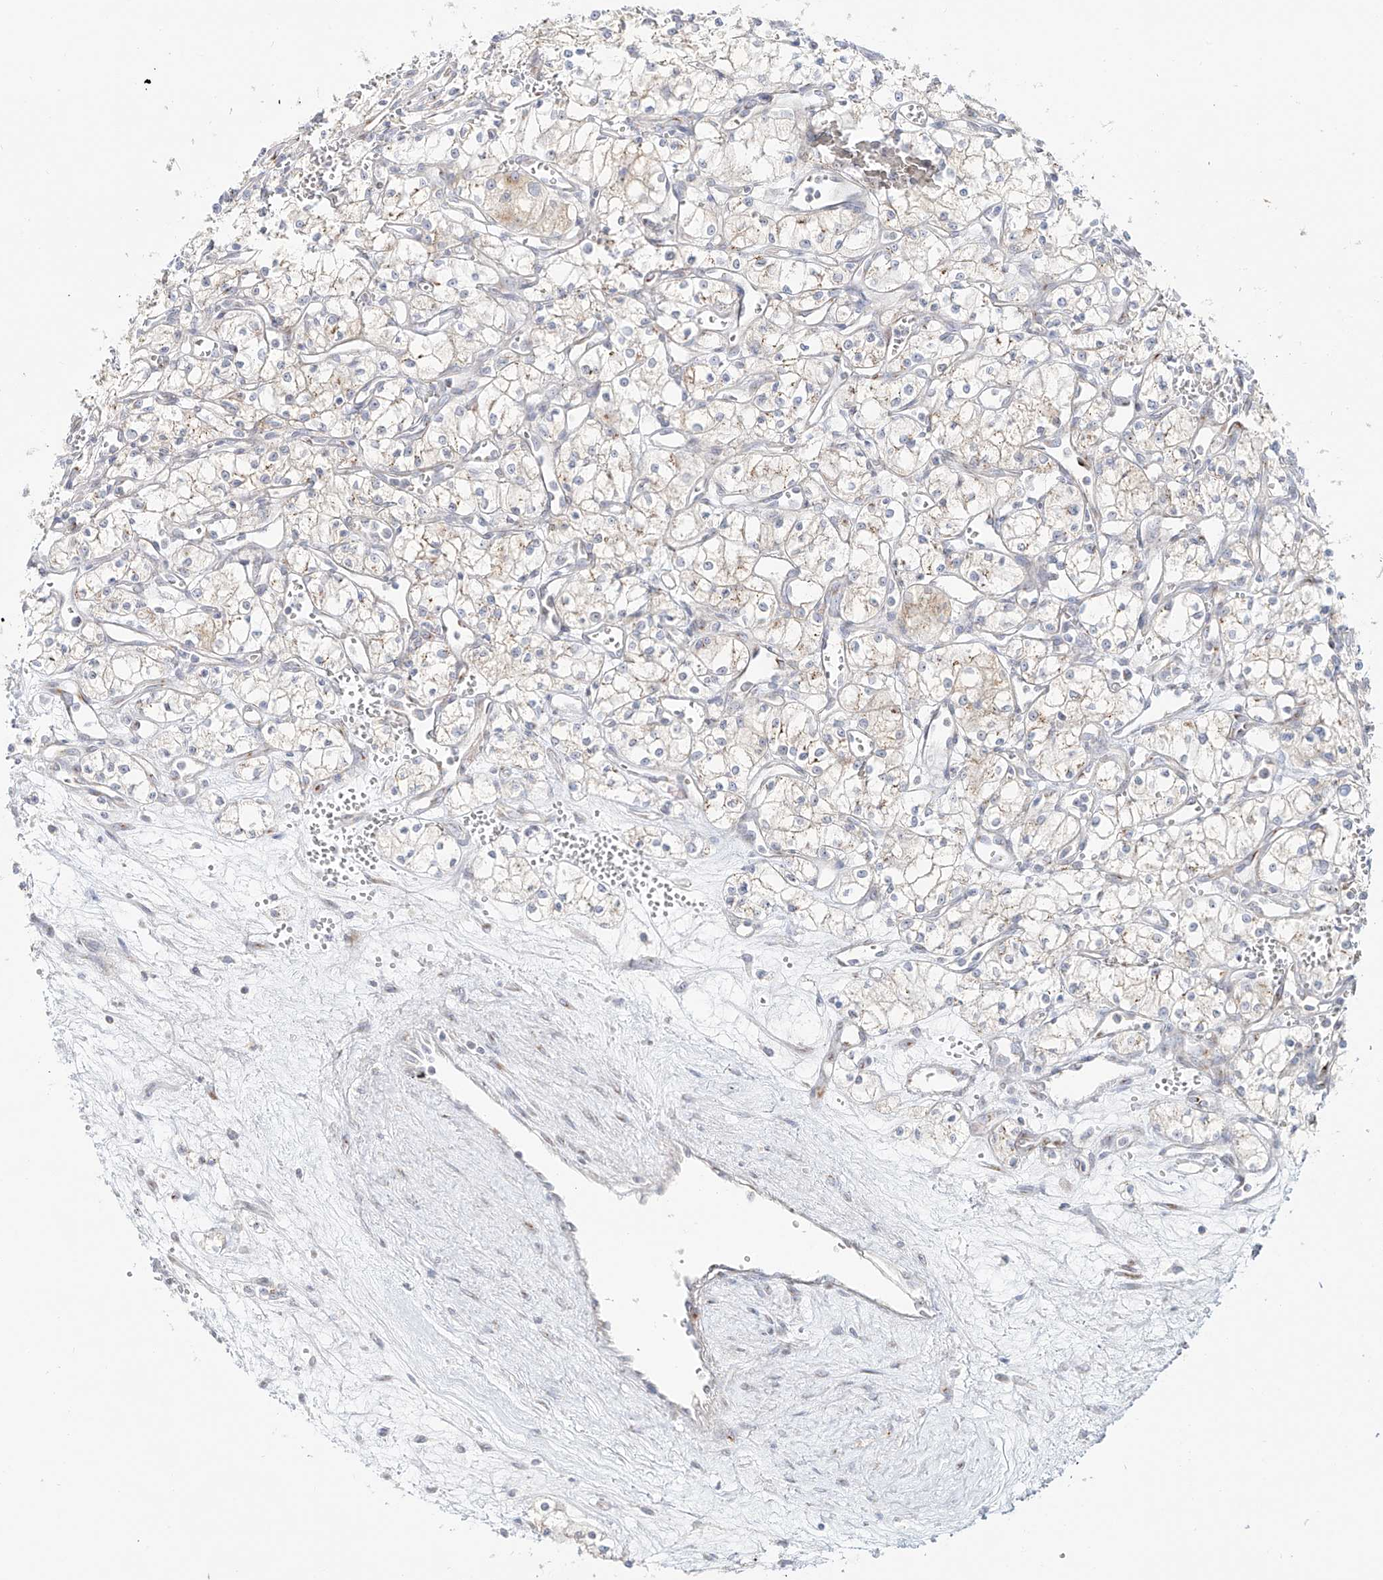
{"staining": {"intensity": "negative", "quantity": "none", "location": "none"}, "tissue": "renal cancer", "cell_type": "Tumor cells", "image_type": "cancer", "snomed": [{"axis": "morphology", "description": "Adenocarcinoma, NOS"}, {"axis": "topography", "description": "Kidney"}], "caption": "IHC of human renal cancer shows no expression in tumor cells. (DAB IHC visualized using brightfield microscopy, high magnification).", "gene": "BSDC1", "patient": {"sex": "male", "age": 59}}